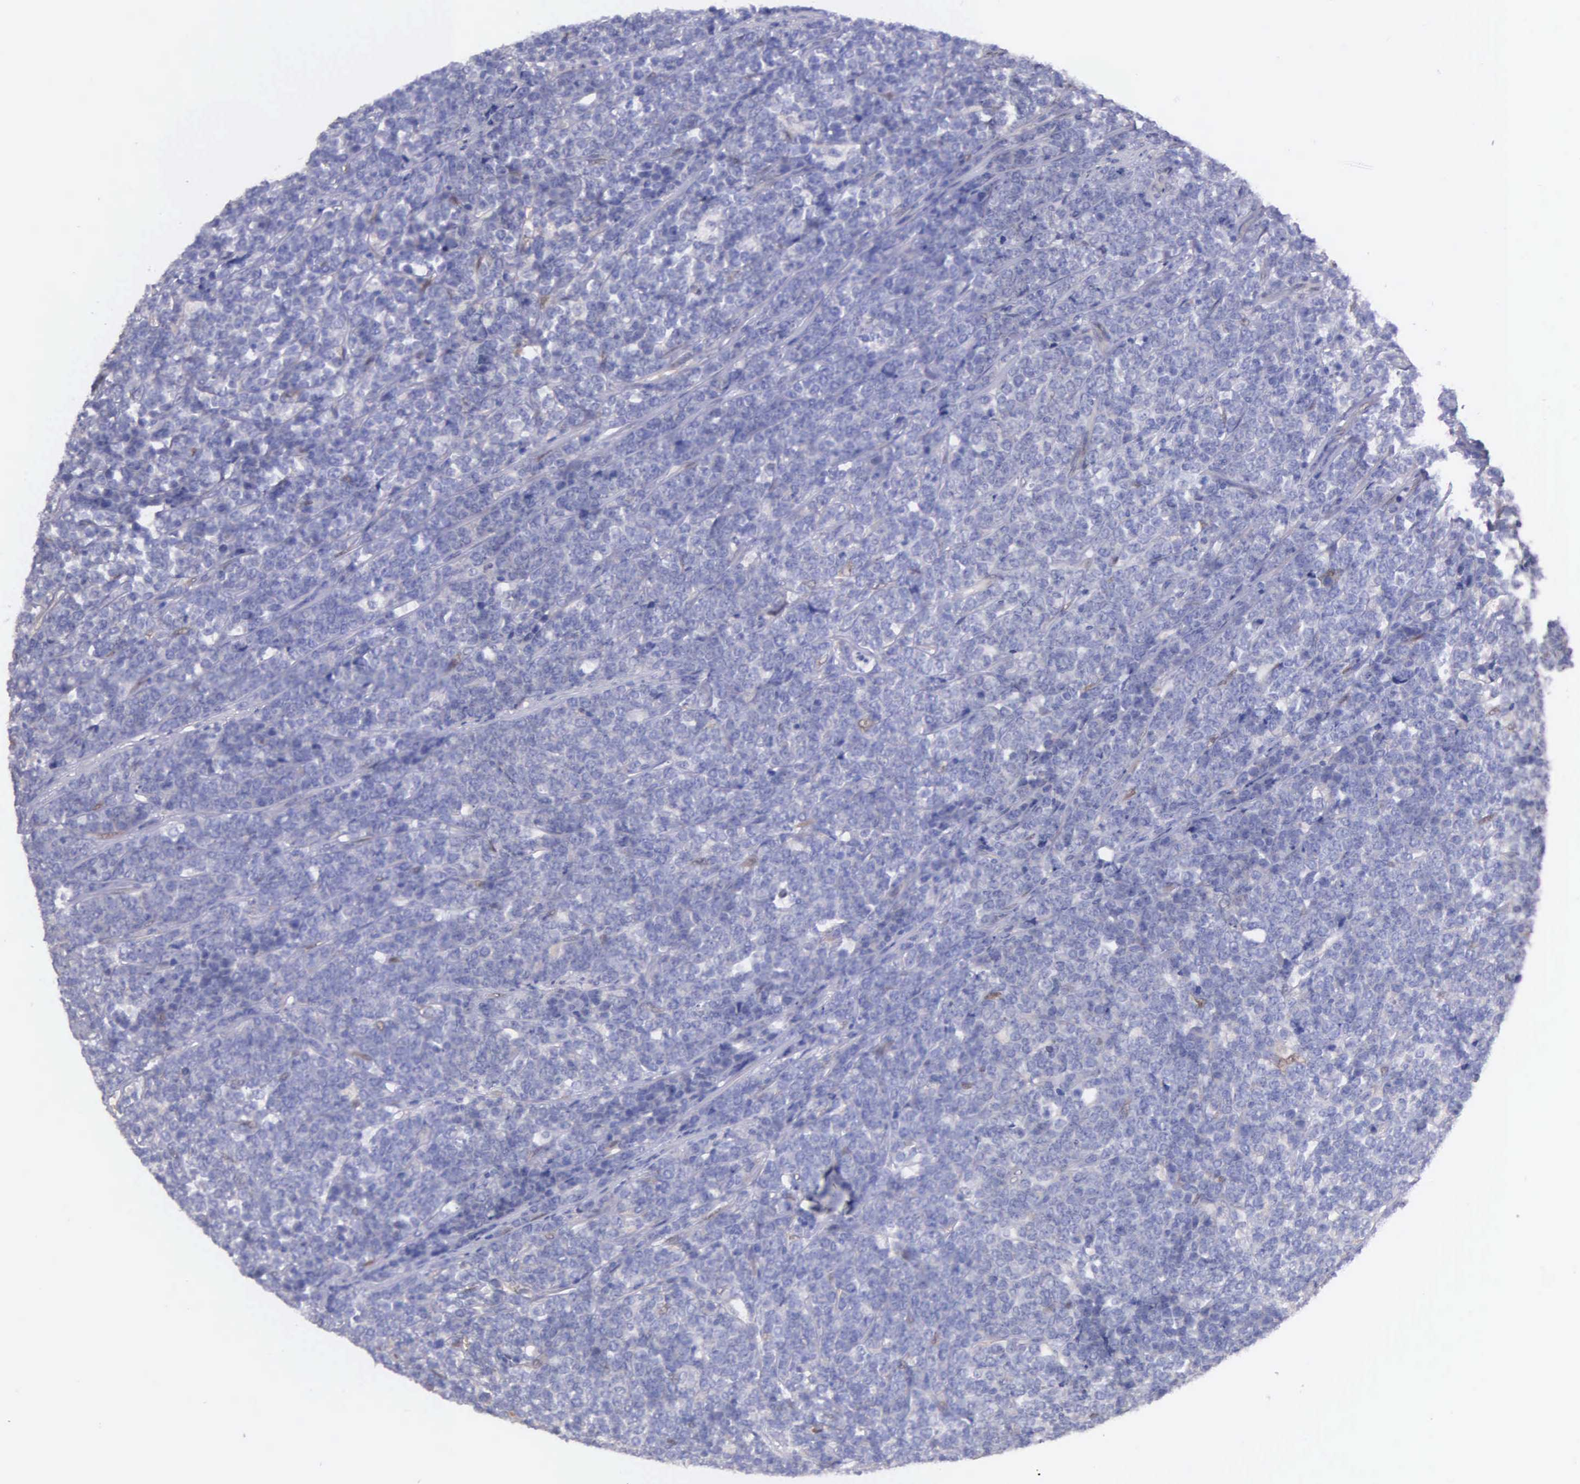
{"staining": {"intensity": "negative", "quantity": "none", "location": "none"}, "tissue": "lymphoma", "cell_type": "Tumor cells", "image_type": "cancer", "snomed": [{"axis": "morphology", "description": "Malignant lymphoma, non-Hodgkin's type, High grade"}, {"axis": "topography", "description": "Small intestine"}, {"axis": "topography", "description": "Colon"}], "caption": "There is no significant expression in tumor cells of lymphoma.", "gene": "GSTT2", "patient": {"sex": "male", "age": 8}}